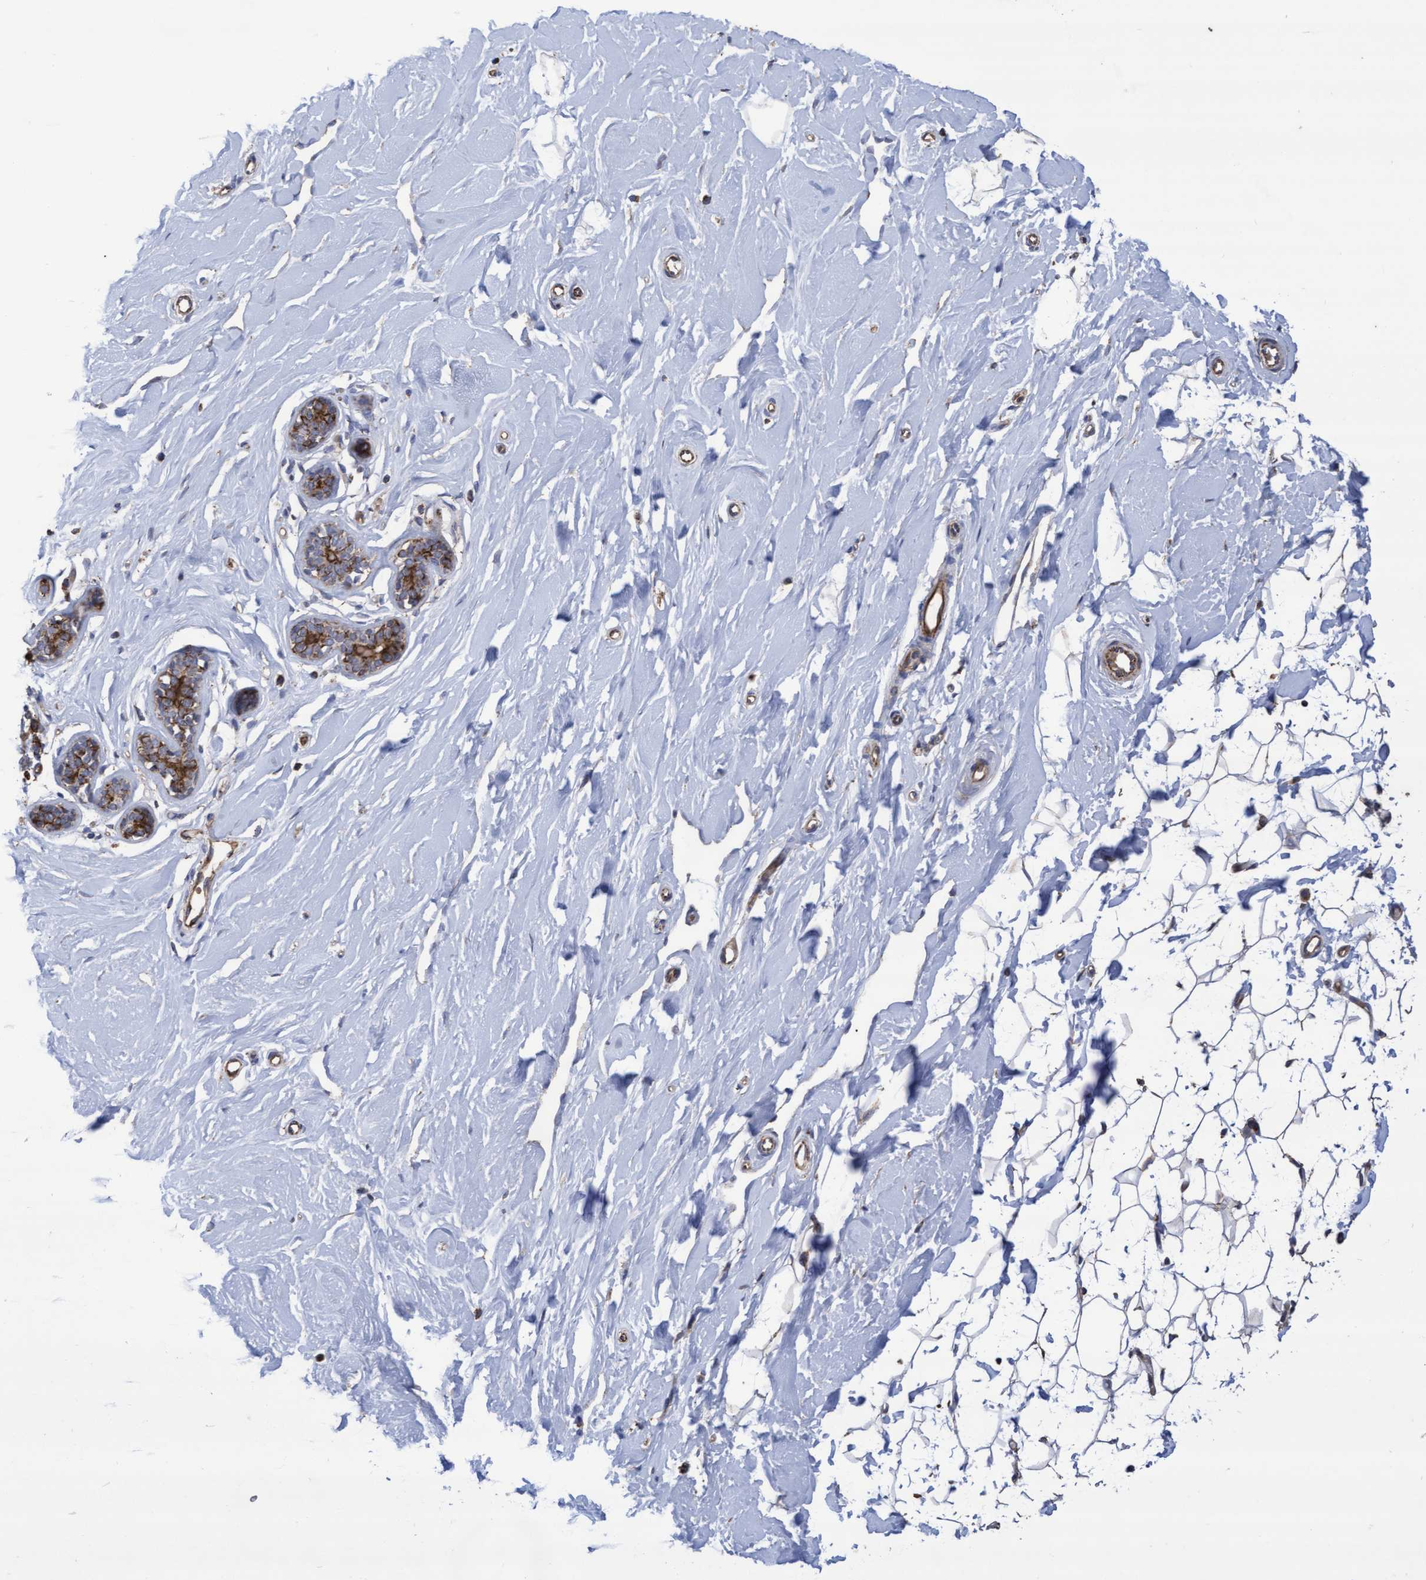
{"staining": {"intensity": "negative", "quantity": "none", "location": "none"}, "tissue": "breast", "cell_type": "Adipocytes", "image_type": "normal", "snomed": [{"axis": "morphology", "description": "Normal tissue, NOS"}, {"axis": "topography", "description": "Breast"}], "caption": "Immunohistochemical staining of benign human breast displays no significant expression in adipocytes. Nuclei are stained in blue.", "gene": "COBL", "patient": {"sex": "female", "age": 23}}